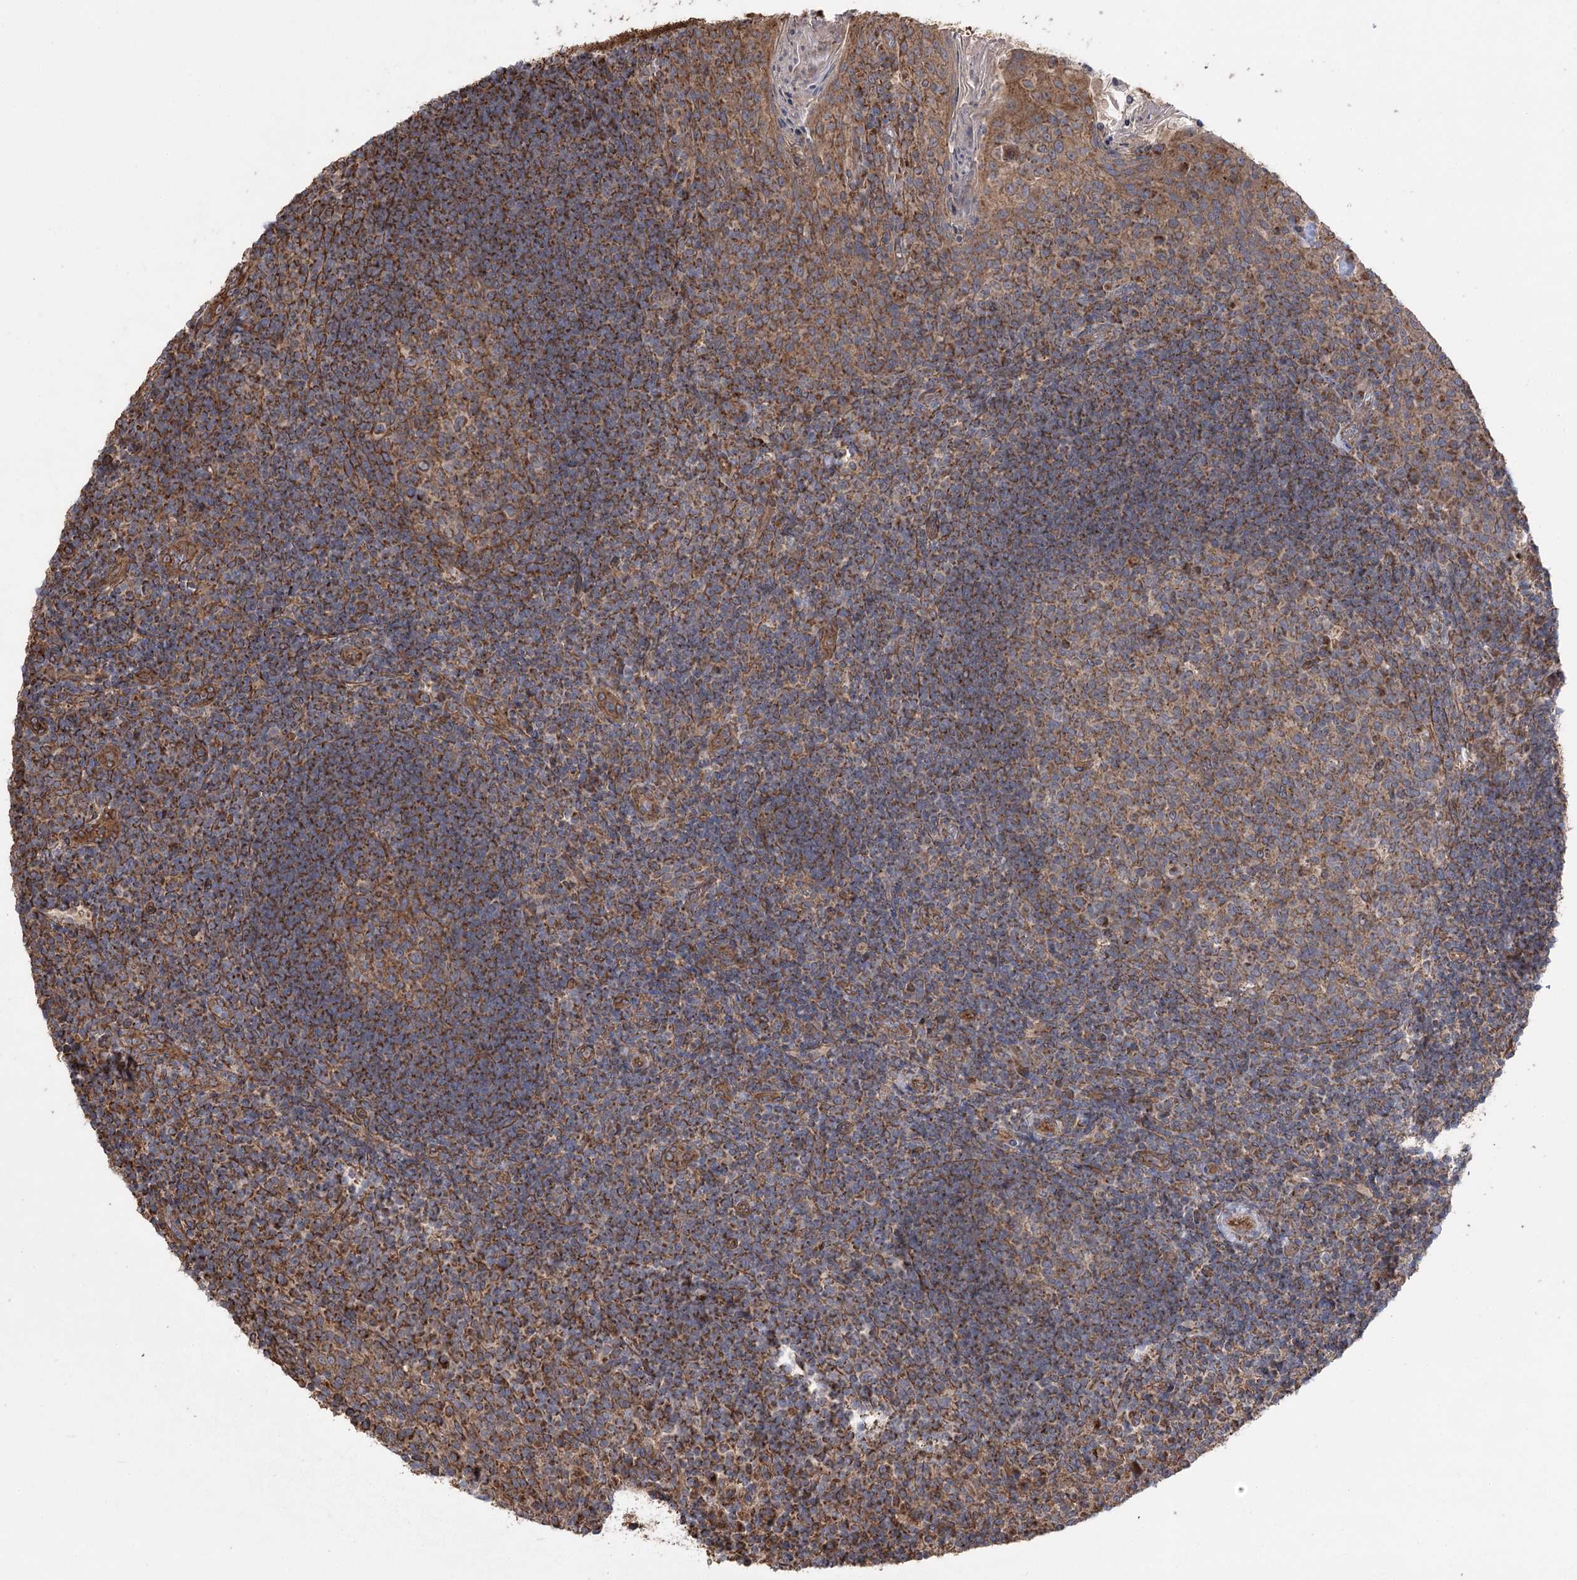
{"staining": {"intensity": "moderate", "quantity": ">75%", "location": "cytoplasmic/membranous"}, "tissue": "tonsil", "cell_type": "Germinal center cells", "image_type": "normal", "snomed": [{"axis": "morphology", "description": "Normal tissue, NOS"}, {"axis": "topography", "description": "Tonsil"}], "caption": "Immunohistochemistry micrograph of unremarkable tonsil: human tonsil stained using immunohistochemistry reveals medium levels of moderate protein expression localized specifically in the cytoplasmic/membranous of germinal center cells, appearing as a cytoplasmic/membranous brown color.", "gene": "RWDD4", "patient": {"sex": "female", "age": 10}}